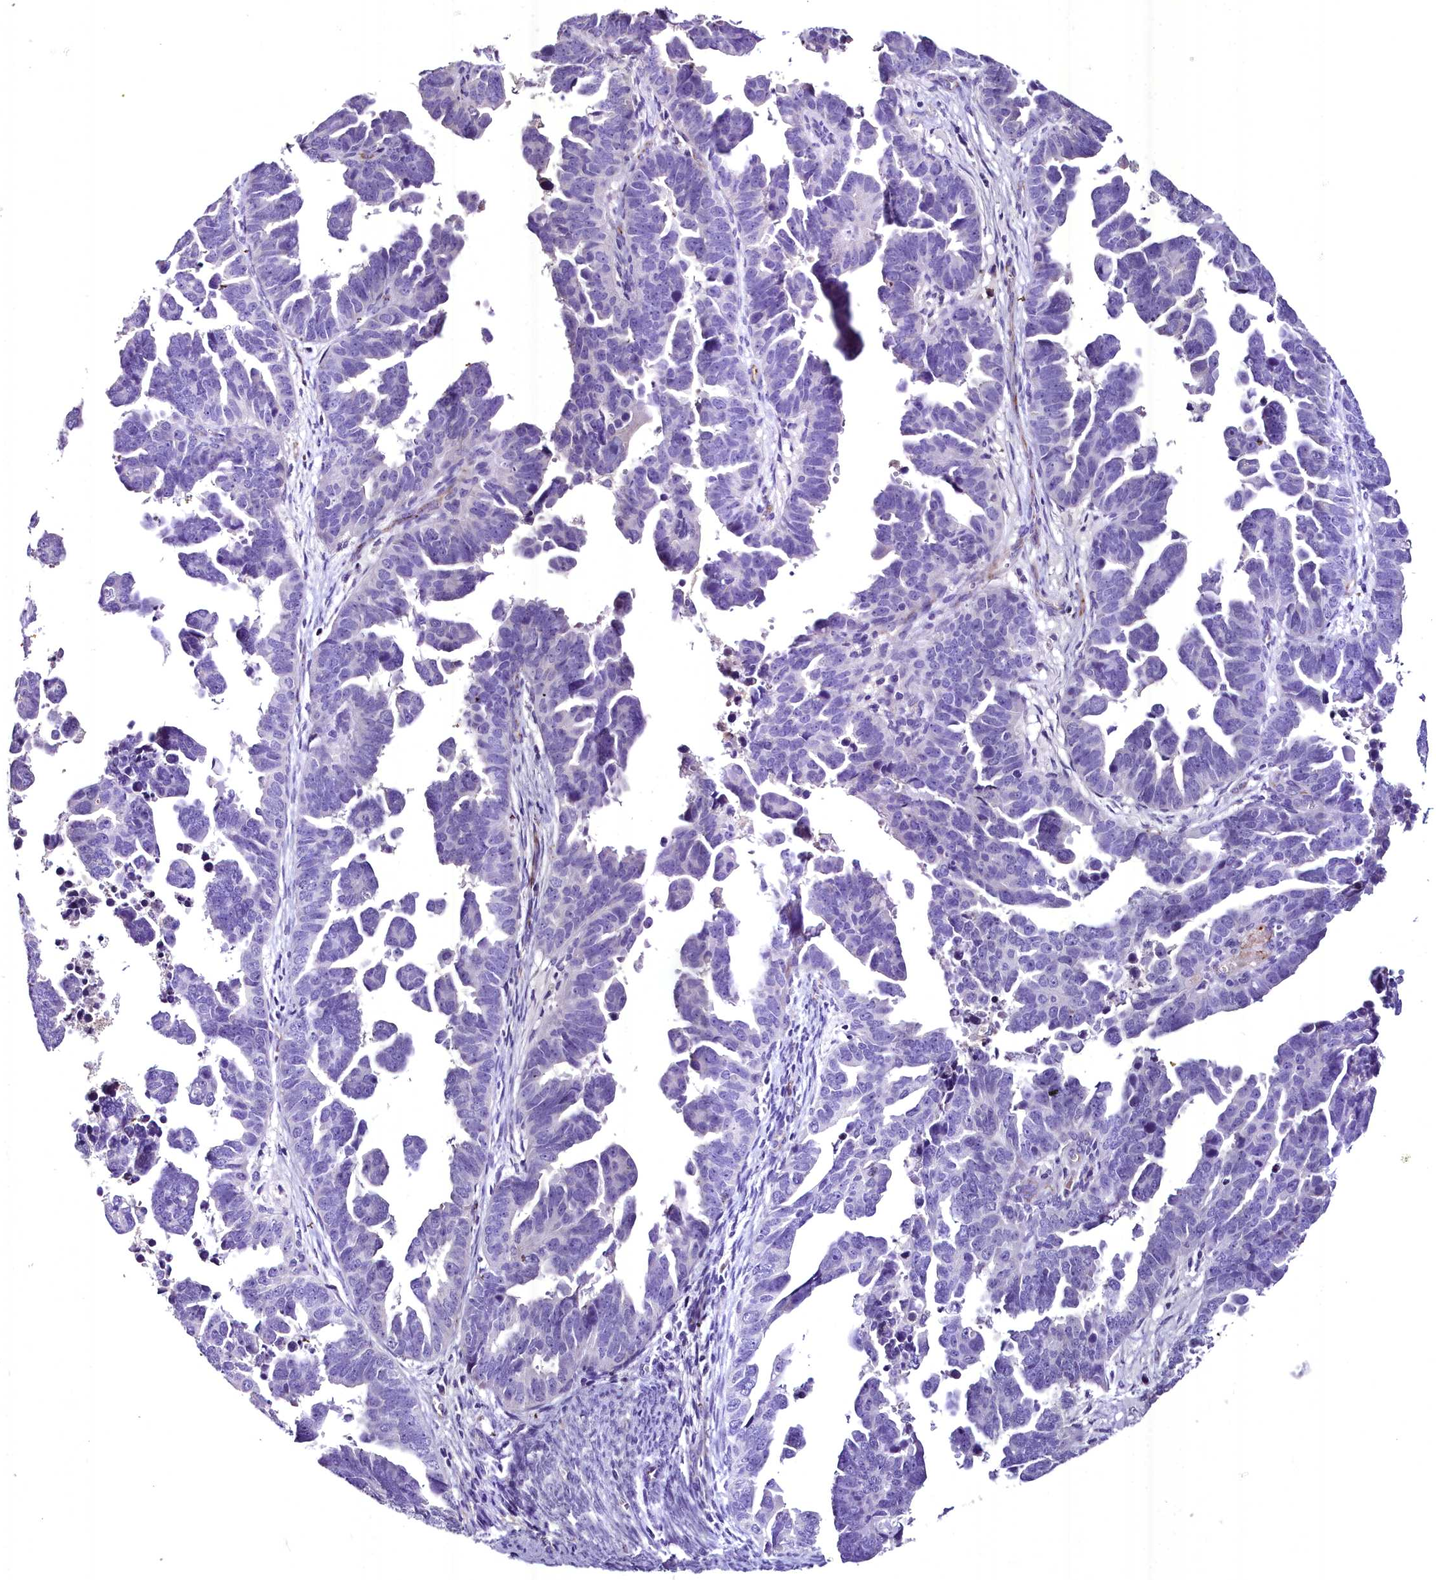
{"staining": {"intensity": "negative", "quantity": "none", "location": "none"}, "tissue": "endometrial cancer", "cell_type": "Tumor cells", "image_type": "cancer", "snomed": [{"axis": "morphology", "description": "Adenocarcinoma, NOS"}, {"axis": "topography", "description": "Endometrium"}], "caption": "A high-resolution micrograph shows IHC staining of endometrial cancer, which demonstrates no significant expression in tumor cells.", "gene": "MS4A18", "patient": {"sex": "female", "age": 75}}